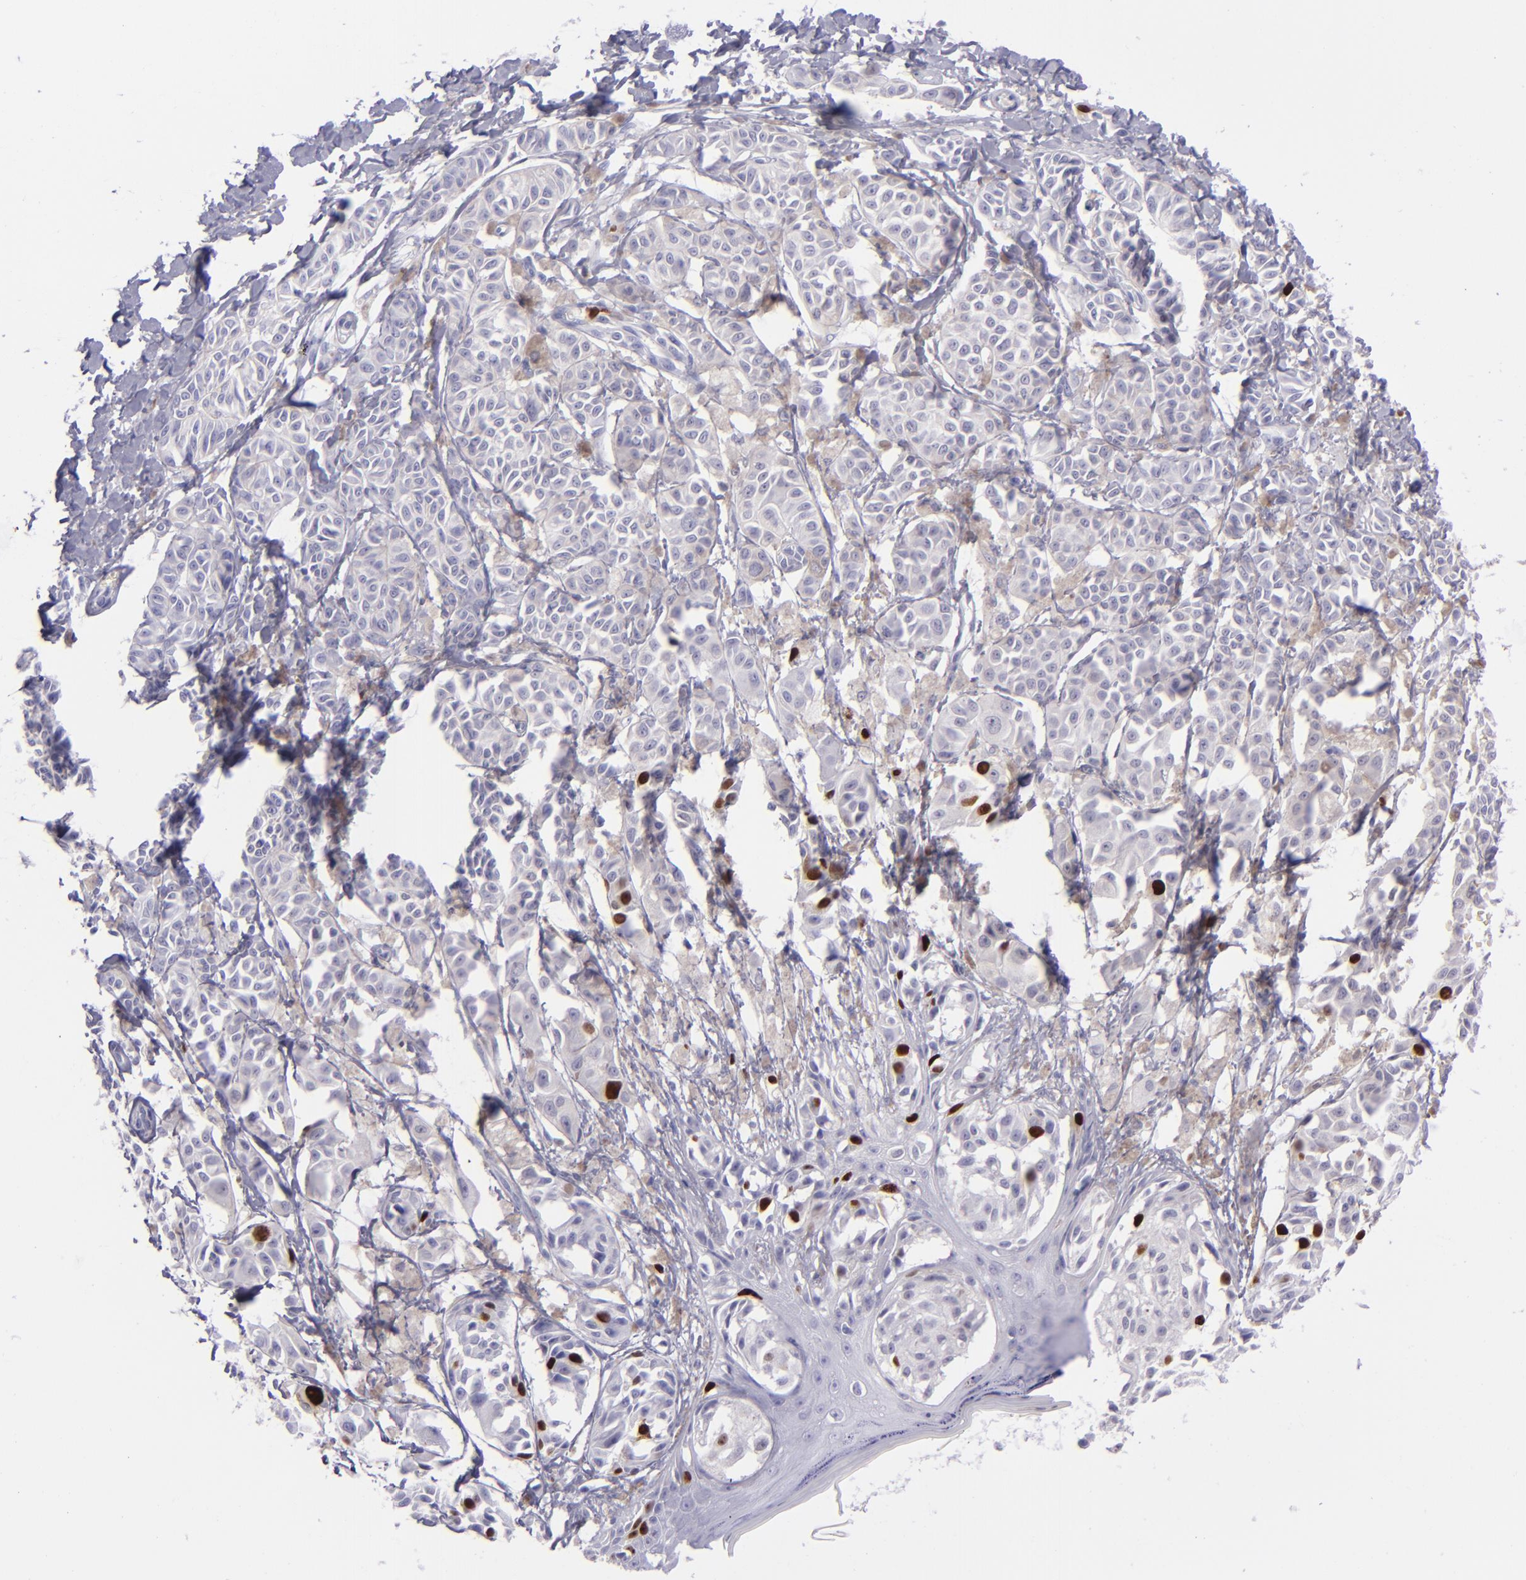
{"staining": {"intensity": "strong", "quantity": "<25%", "location": "nuclear"}, "tissue": "melanoma", "cell_type": "Tumor cells", "image_type": "cancer", "snomed": [{"axis": "morphology", "description": "Malignant melanoma, NOS"}, {"axis": "topography", "description": "Skin"}], "caption": "High-power microscopy captured an immunohistochemistry (IHC) histopathology image of malignant melanoma, revealing strong nuclear expression in approximately <25% of tumor cells.", "gene": "TOP2A", "patient": {"sex": "male", "age": 76}}